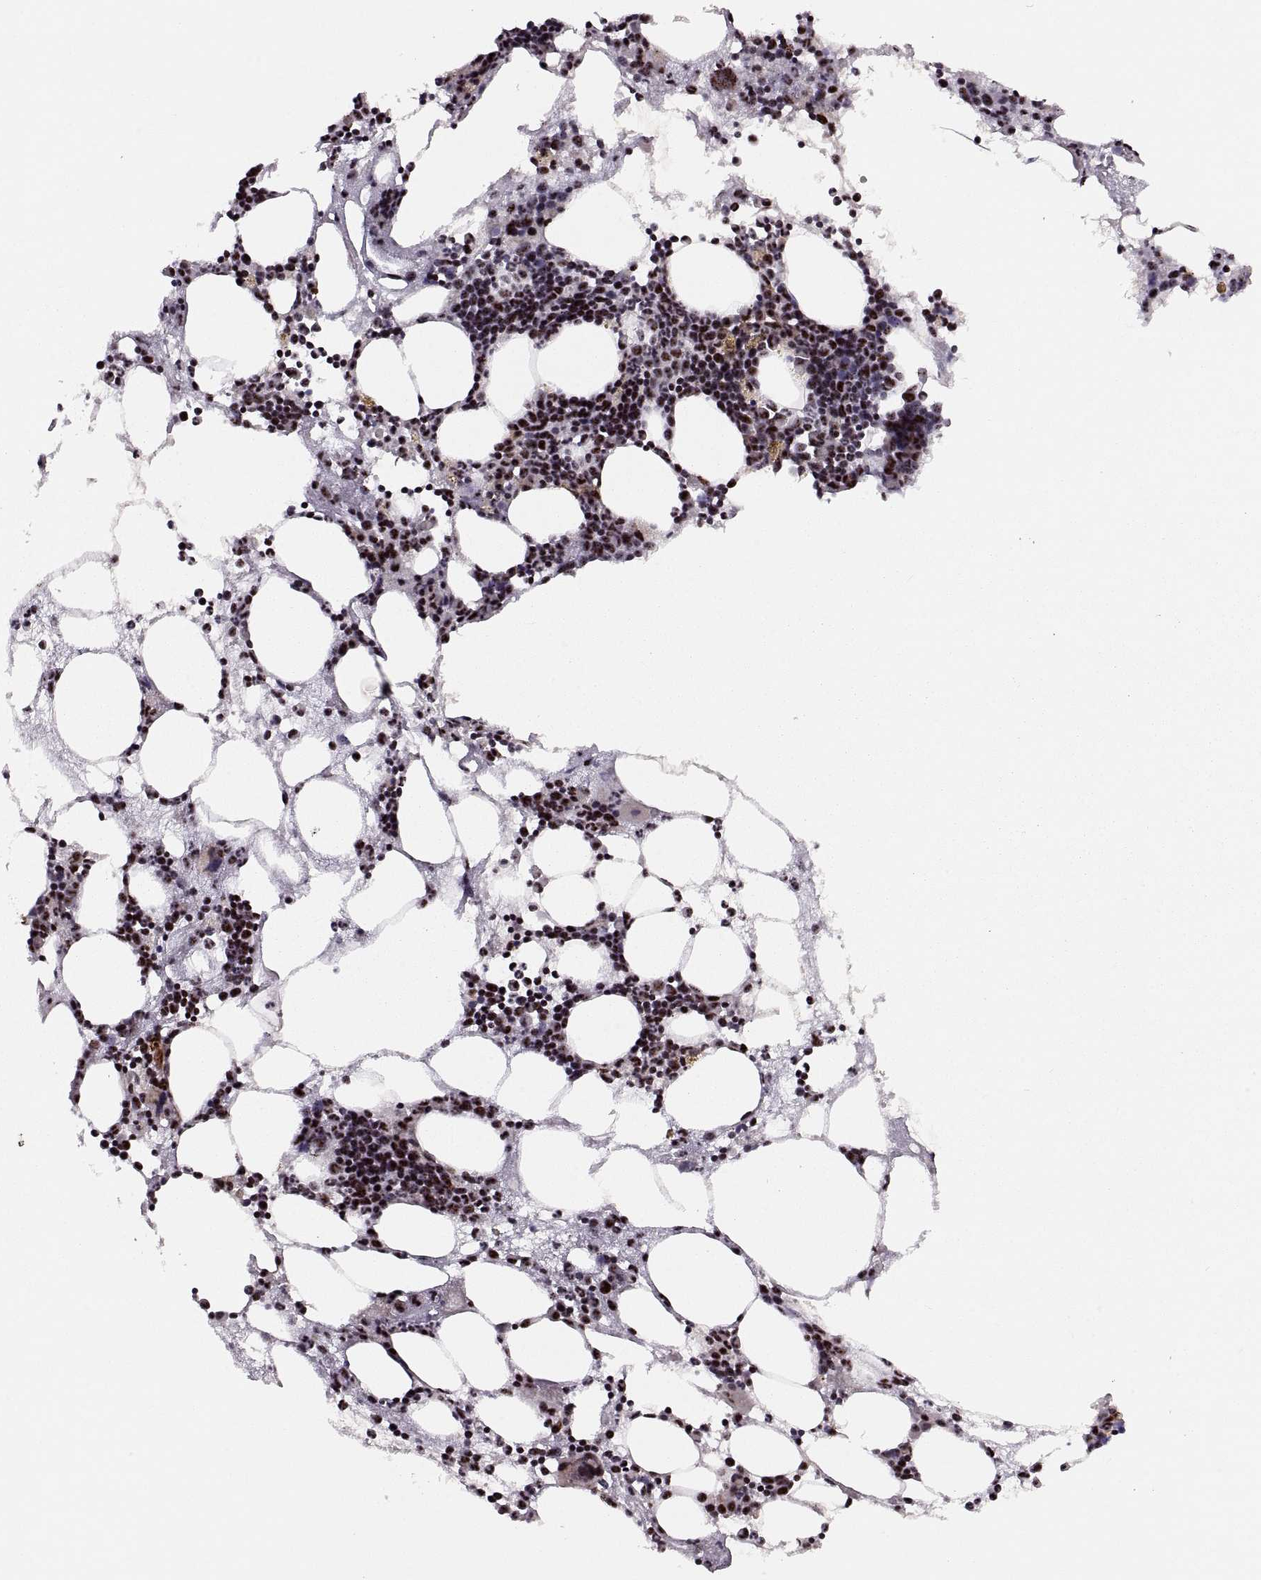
{"staining": {"intensity": "strong", "quantity": "<25%", "location": "nuclear"}, "tissue": "bone marrow", "cell_type": "Hematopoietic cells", "image_type": "normal", "snomed": [{"axis": "morphology", "description": "Normal tissue, NOS"}, {"axis": "topography", "description": "Bone marrow"}], "caption": "Bone marrow was stained to show a protein in brown. There is medium levels of strong nuclear staining in about <25% of hematopoietic cells. Immunohistochemistry stains the protein in brown and the nuclei are stained blue.", "gene": "ZCCHC17", "patient": {"sex": "male", "age": 54}}